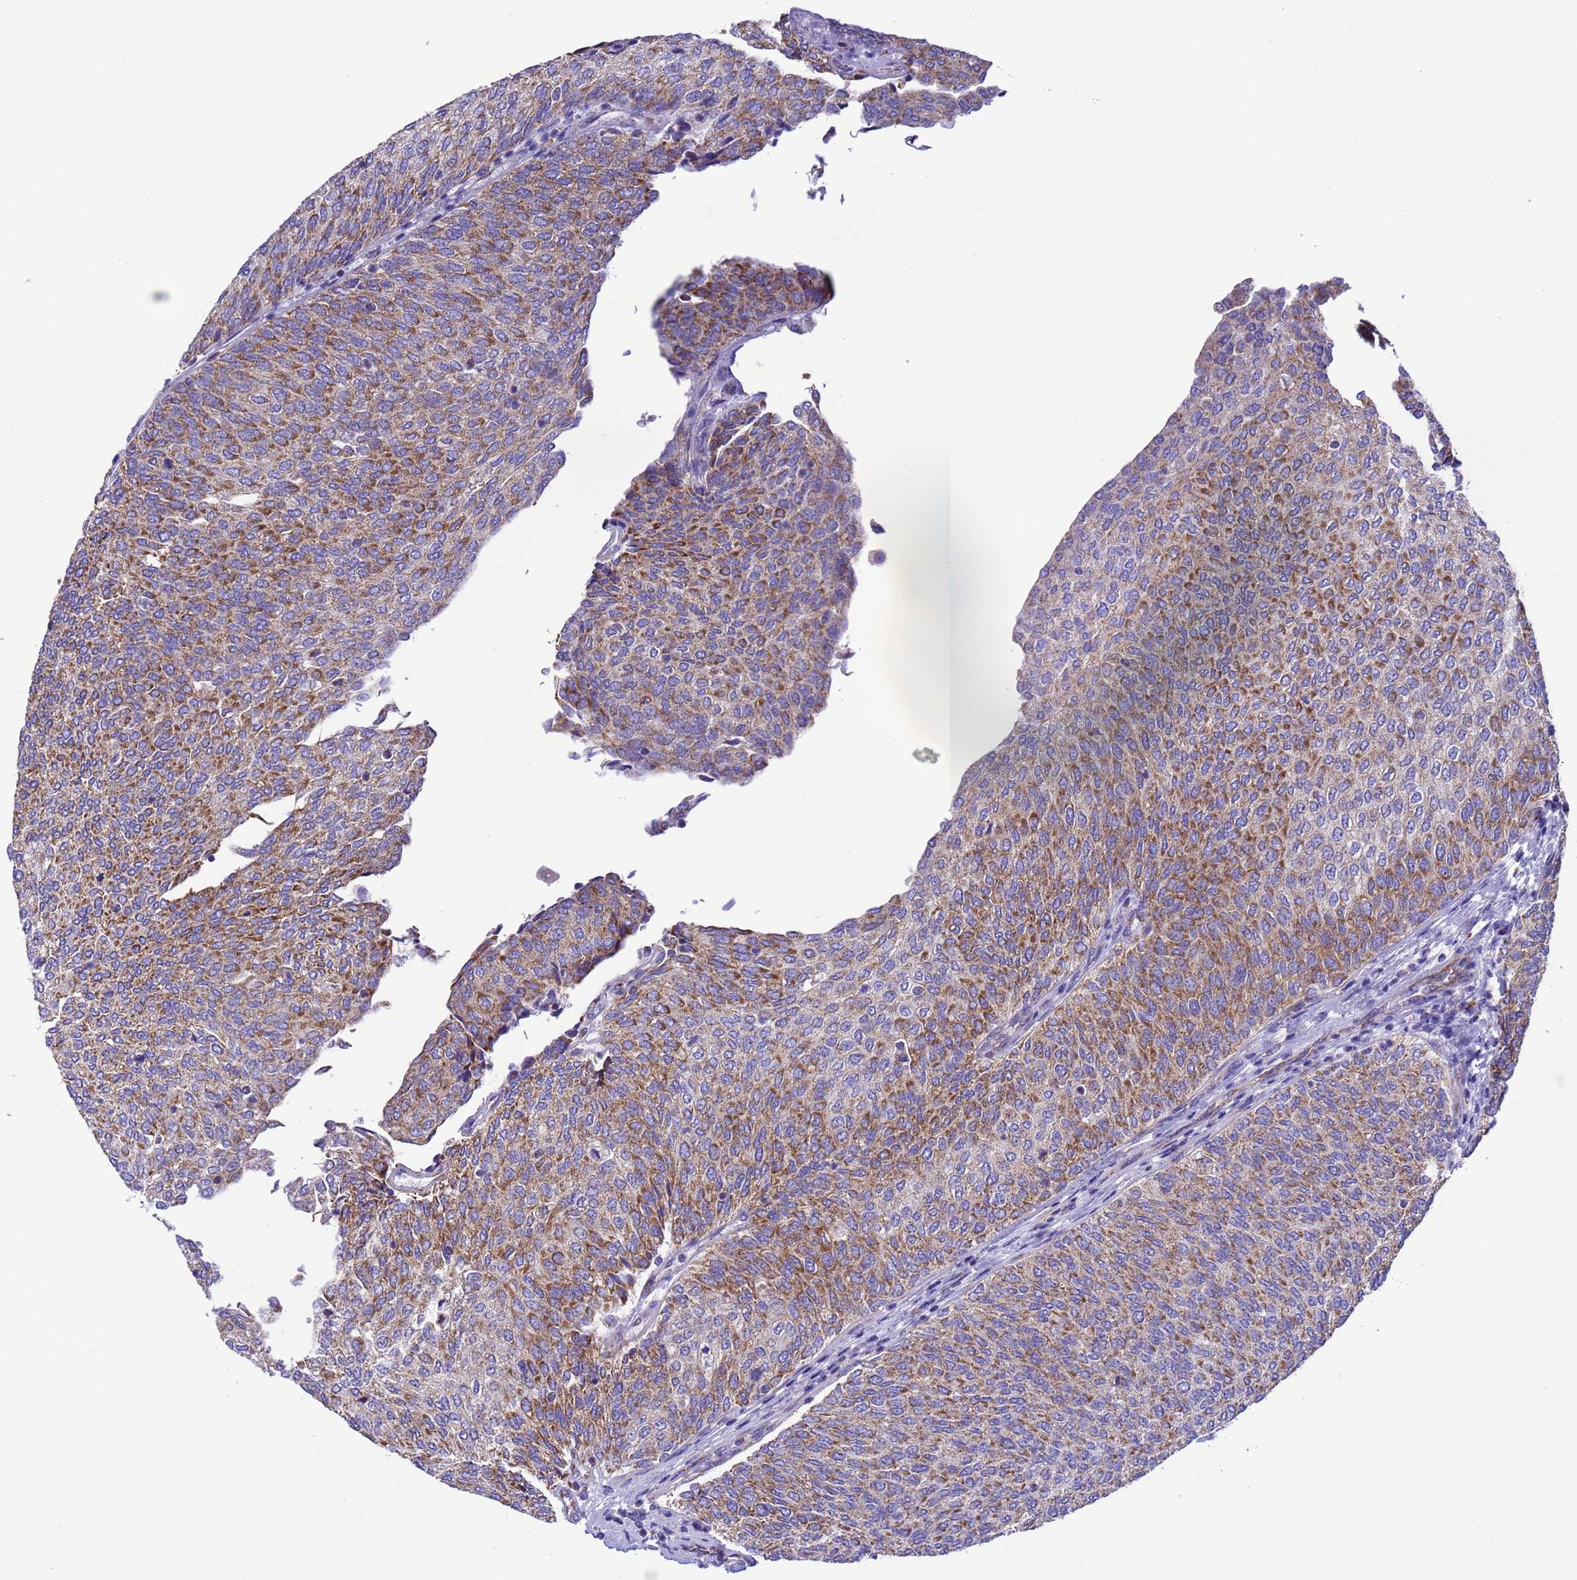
{"staining": {"intensity": "moderate", "quantity": ">75%", "location": "cytoplasmic/membranous"}, "tissue": "urothelial cancer", "cell_type": "Tumor cells", "image_type": "cancer", "snomed": [{"axis": "morphology", "description": "Urothelial carcinoma, Low grade"}, {"axis": "topography", "description": "Urinary bladder"}], "caption": "Human urothelial cancer stained with a protein marker shows moderate staining in tumor cells.", "gene": "CCDC191", "patient": {"sex": "female", "age": 79}}